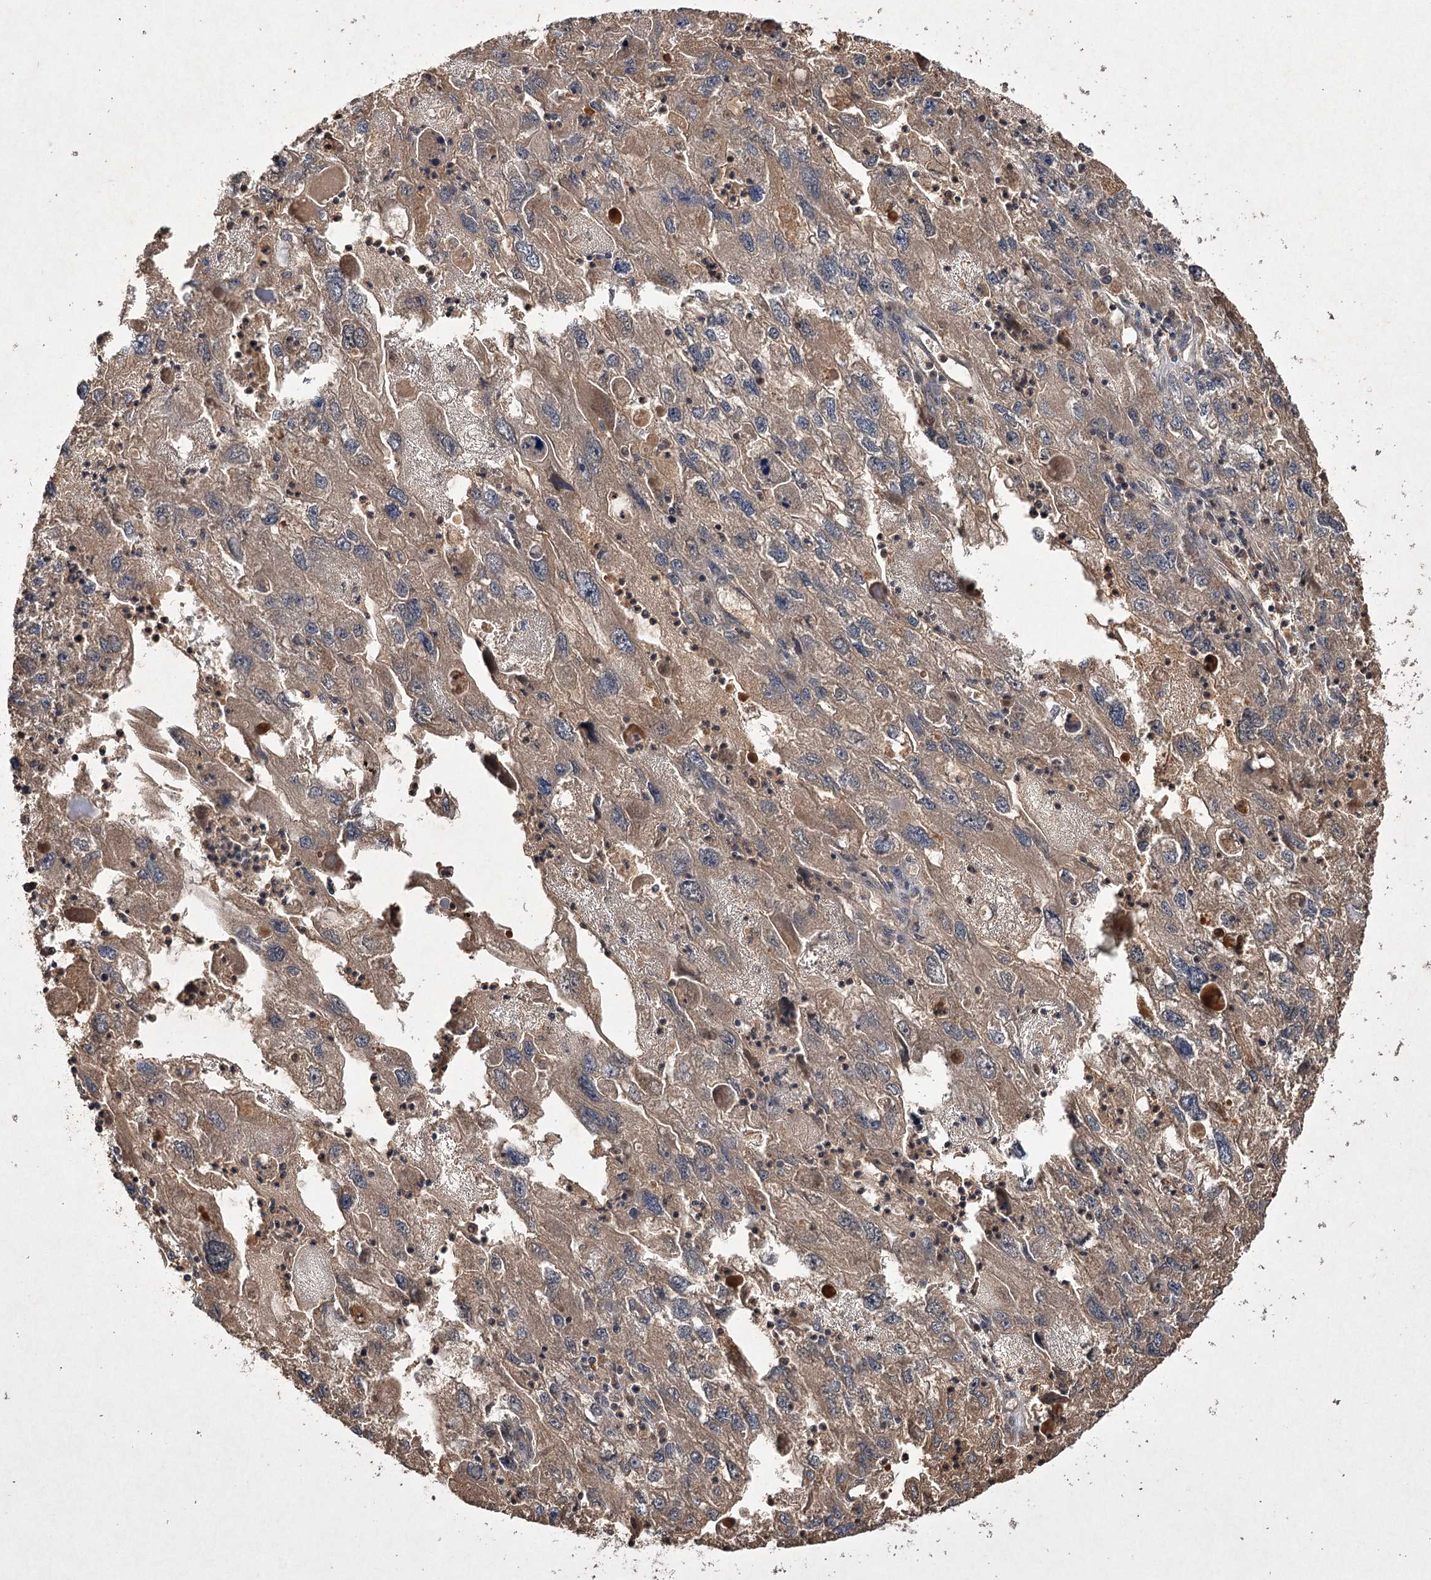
{"staining": {"intensity": "moderate", "quantity": "25%-75%", "location": "cytoplasmic/membranous"}, "tissue": "endometrial cancer", "cell_type": "Tumor cells", "image_type": "cancer", "snomed": [{"axis": "morphology", "description": "Adenocarcinoma, NOS"}, {"axis": "topography", "description": "Endometrium"}], "caption": "A high-resolution photomicrograph shows immunohistochemistry (IHC) staining of adenocarcinoma (endometrial), which exhibits moderate cytoplasmic/membranous staining in about 25%-75% of tumor cells.", "gene": "FANCL", "patient": {"sex": "female", "age": 49}}